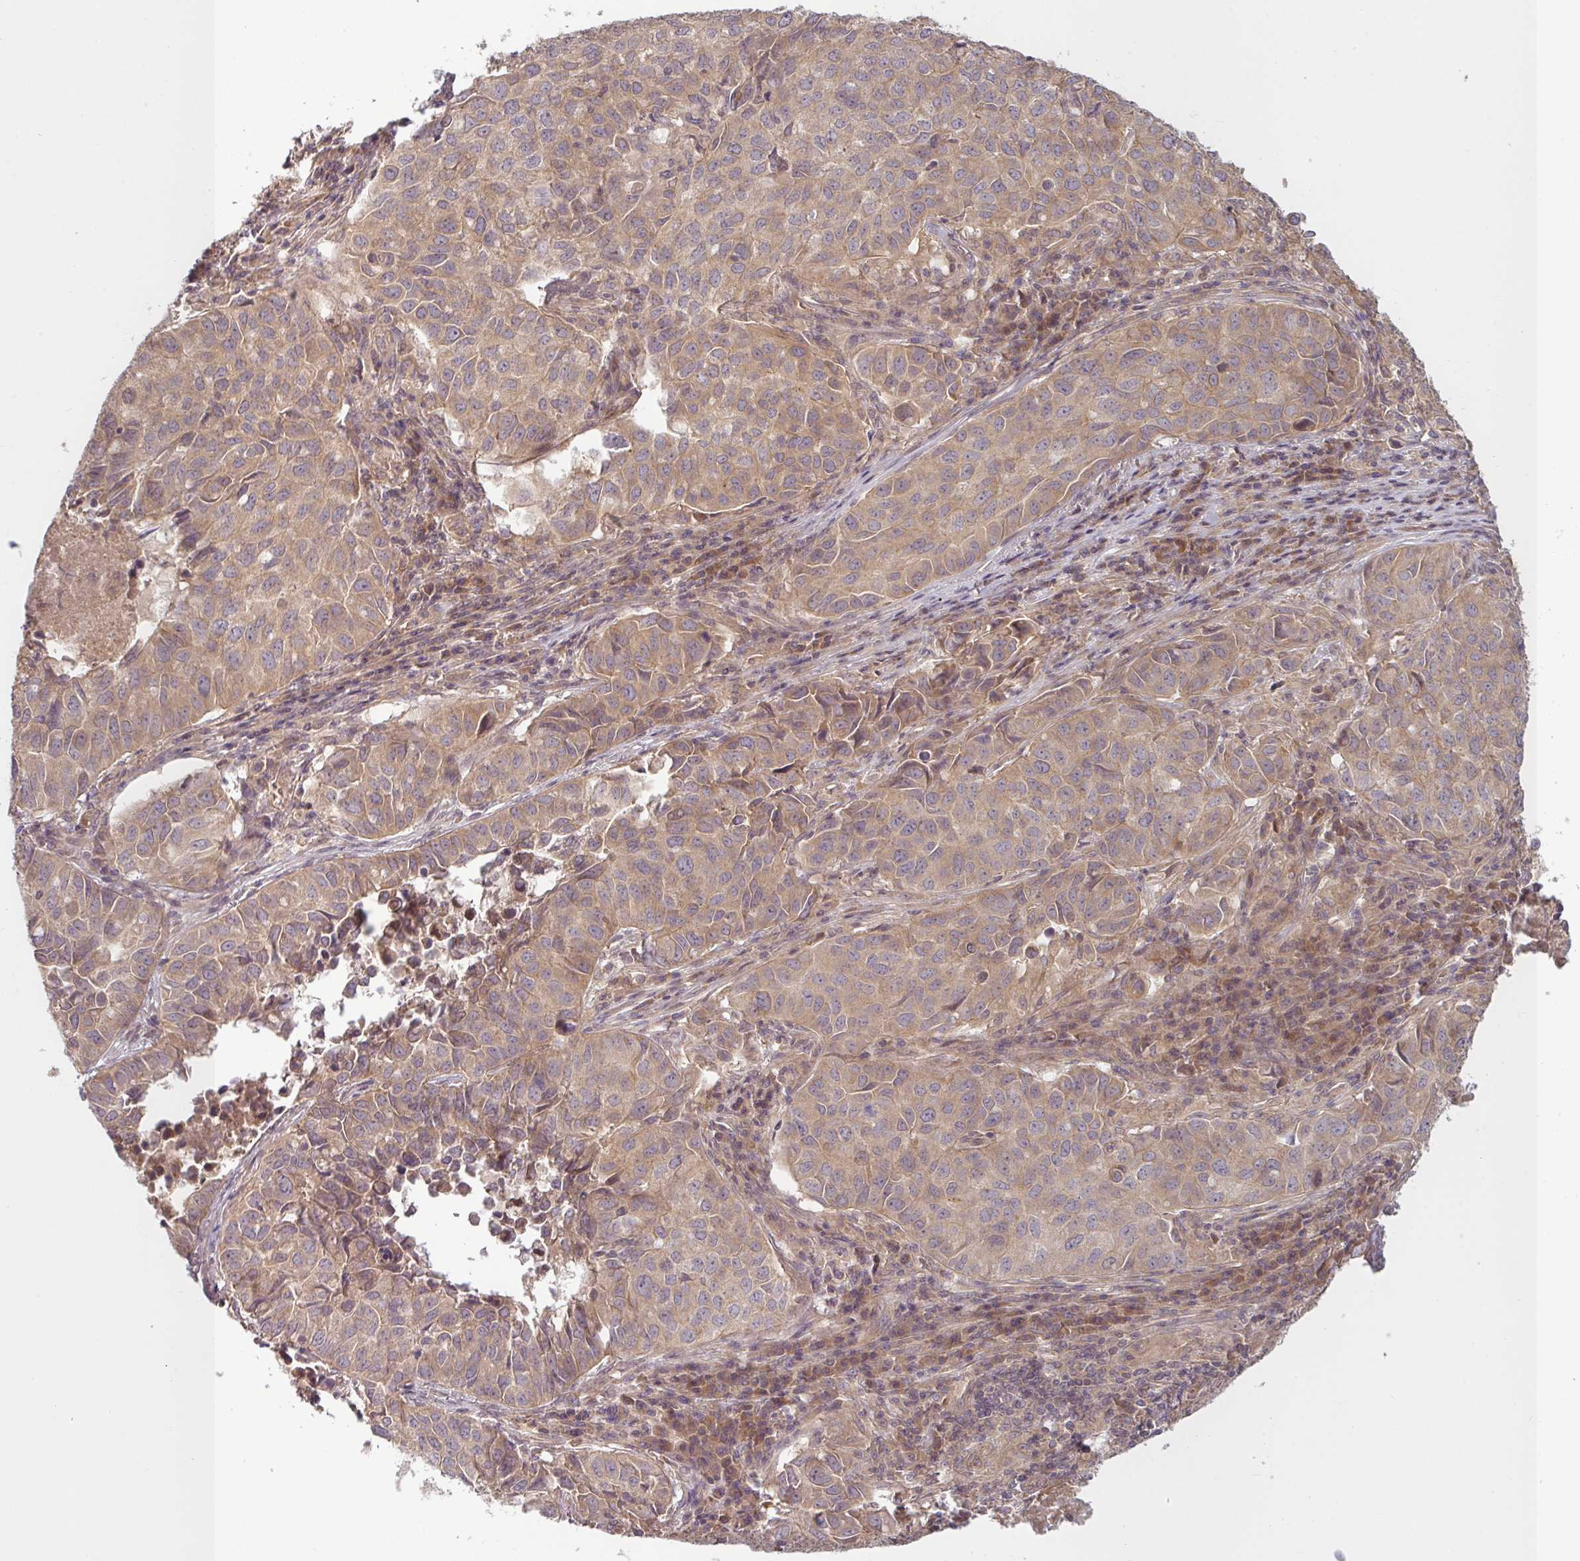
{"staining": {"intensity": "weak", "quantity": ">75%", "location": "cytoplasmic/membranous"}, "tissue": "lung cancer", "cell_type": "Tumor cells", "image_type": "cancer", "snomed": [{"axis": "morphology", "description": "Adenocarcinoma, NOS"}, {"axis": "topography", "description": "Lung"}], "caption": "Human adenocarcinoma (lung) stained for a protein (brown) displays weak cytoplasmic/membranous positive staining in approximately >75% of tumor cells.", "gene": "RNF31", "patient": {"sex": "female", "age": 50}}